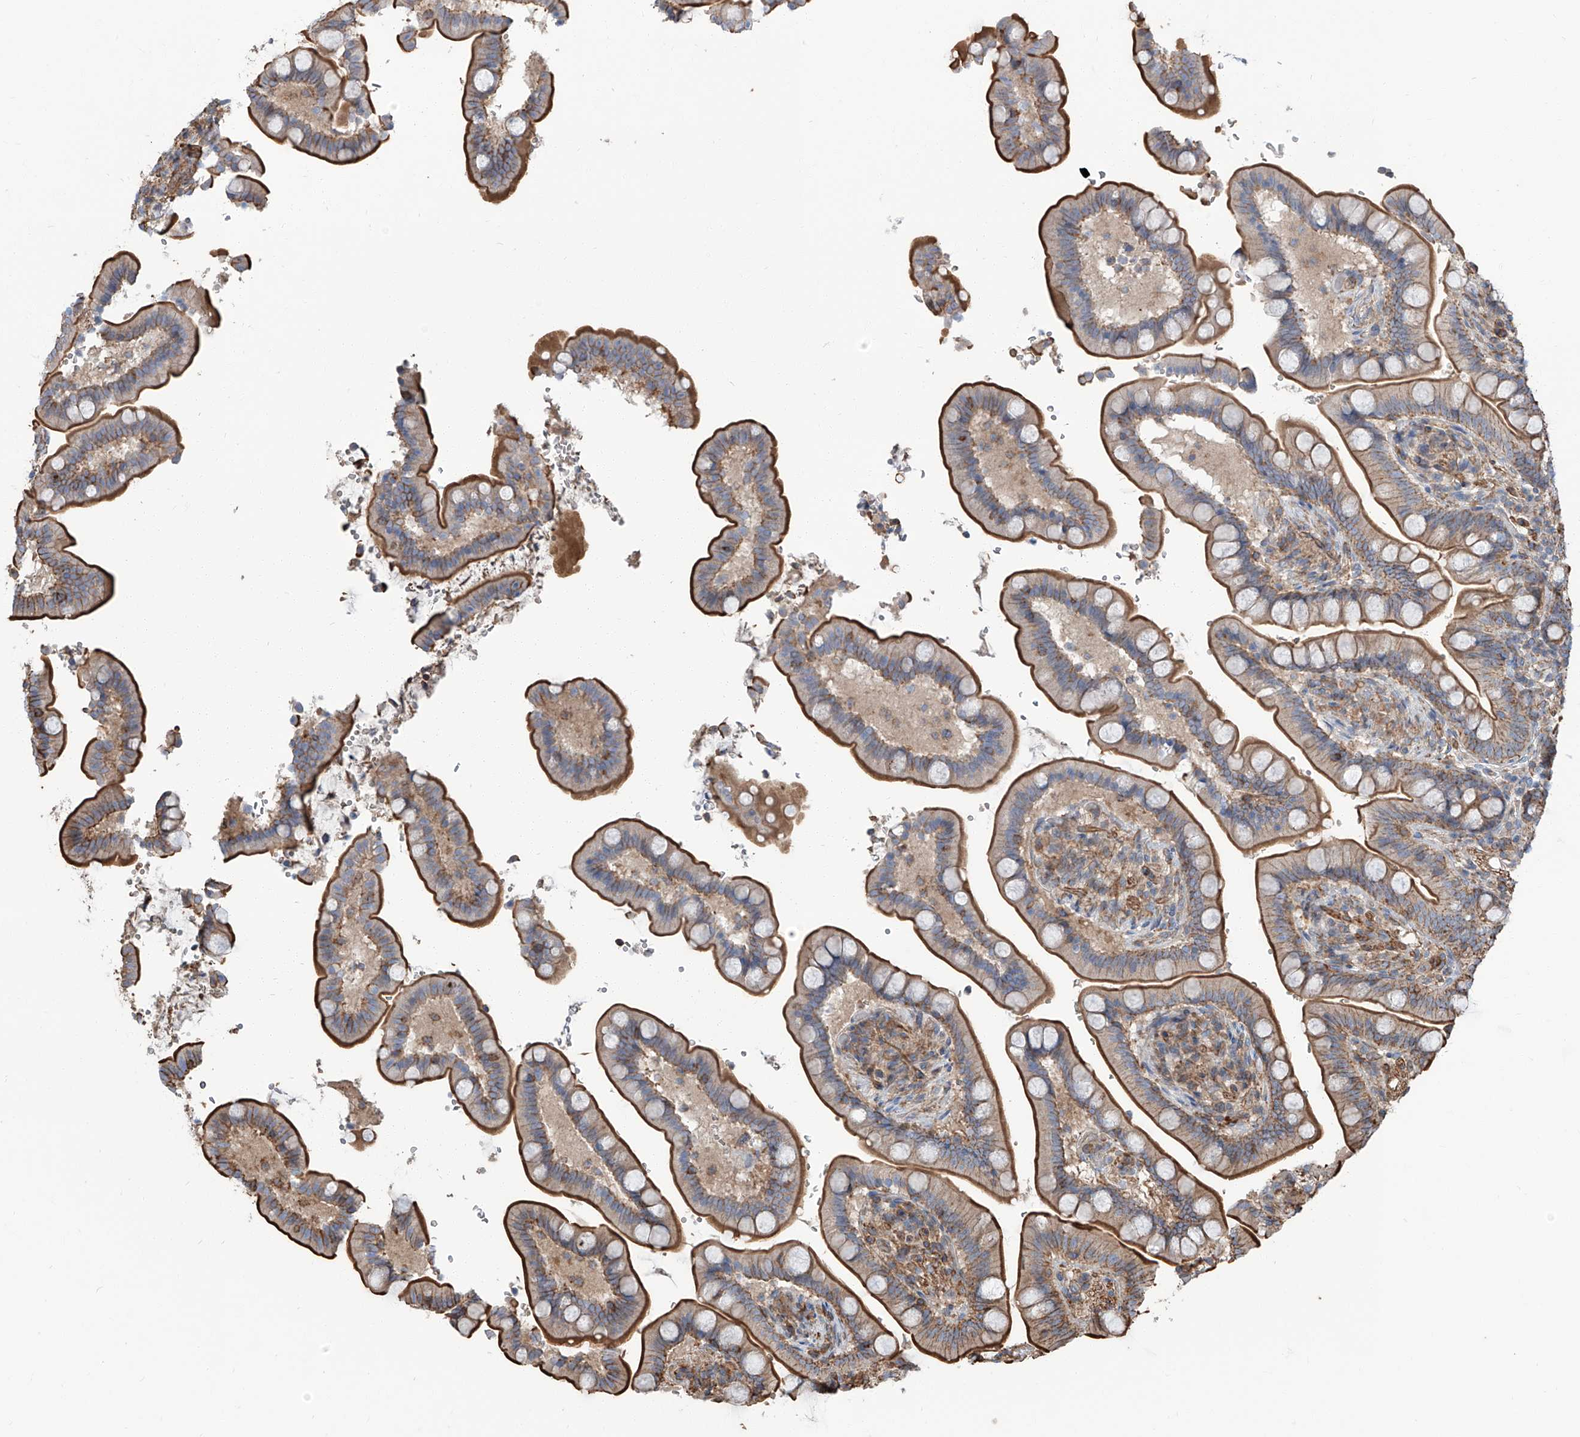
{"staining": {"intensity": "strong", "quantity": ">75%", "location": "cytoplasmic/membranous"}, "tissue": "colon", "cell_type": "Endothelial cells", "image_type": "normal", "snomed": [{"axis": "morphology", "description": "Normal tissue, NOS"}, {"axis": "topography", "description": "Smooth muscle"}, {"axis": "topography", "description": "Colon"}], "caption": "Immunohistochemistry (IHC) of unremarkable colon exhibits high levels of strong cytoplasmic/membranous staining in approximately >75% of endothelial cells.", "gene": "PIEZO2", "patient": {"sex": "male", "age": 73}}